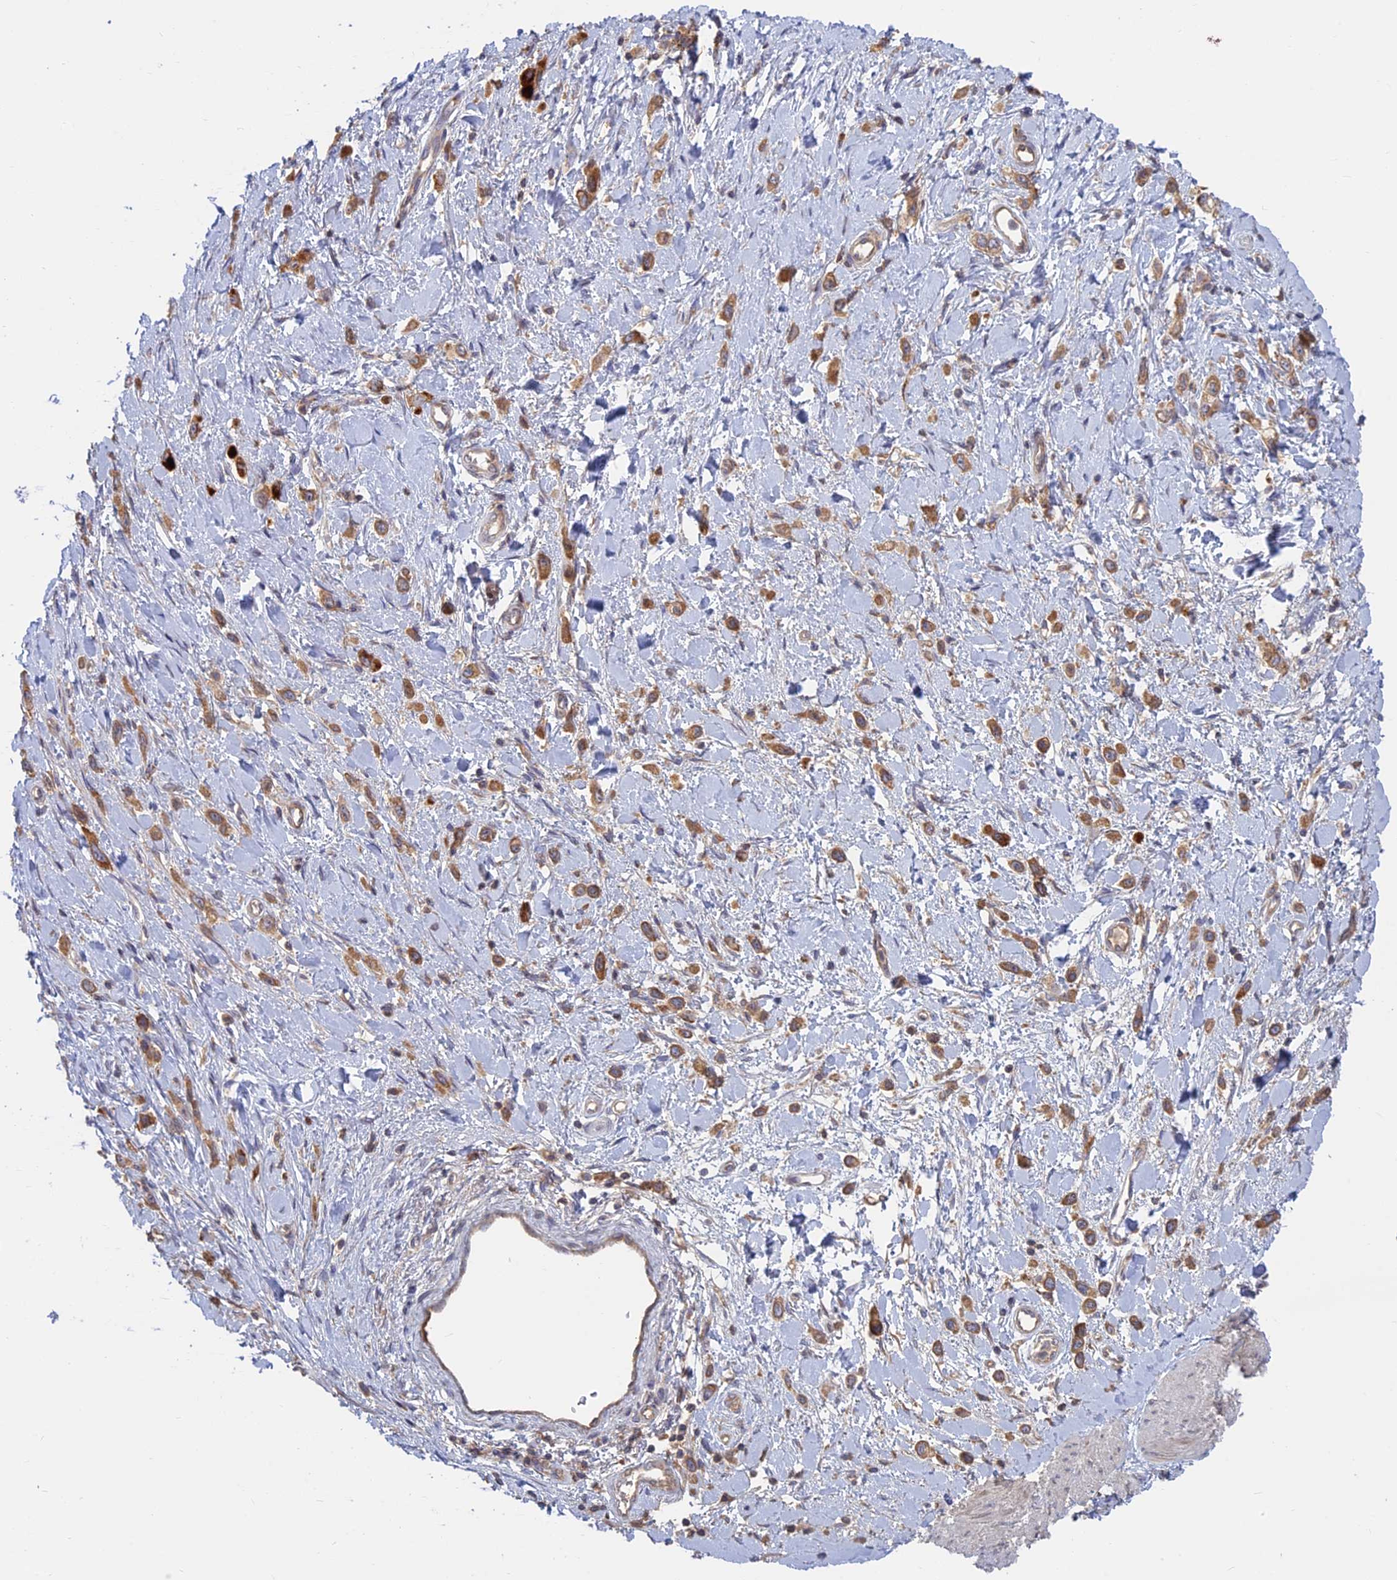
{"staining": {"intensity": "moderate", "quantity": ">75%", "location": "cytoplasmic/membranous"}, "tissue": "stomach cancer", "cell_type": "Tumor cells", "image_type": "cancer", "snomed": [{"axis": "morphology", "description": "Adenocarcinoma, NOS"}, {"axis": "topography", "description": "Stomach"}], "caption": "High-power microscopy captured an immunohistochemistry (IHC) micrograph of stomach cancer, revealing moderate cytoplasmic/membranous expression in approximately >75% of tumor cells.", "gene": "TMEM208", "patient": {"sex": "female", "age": 65}}